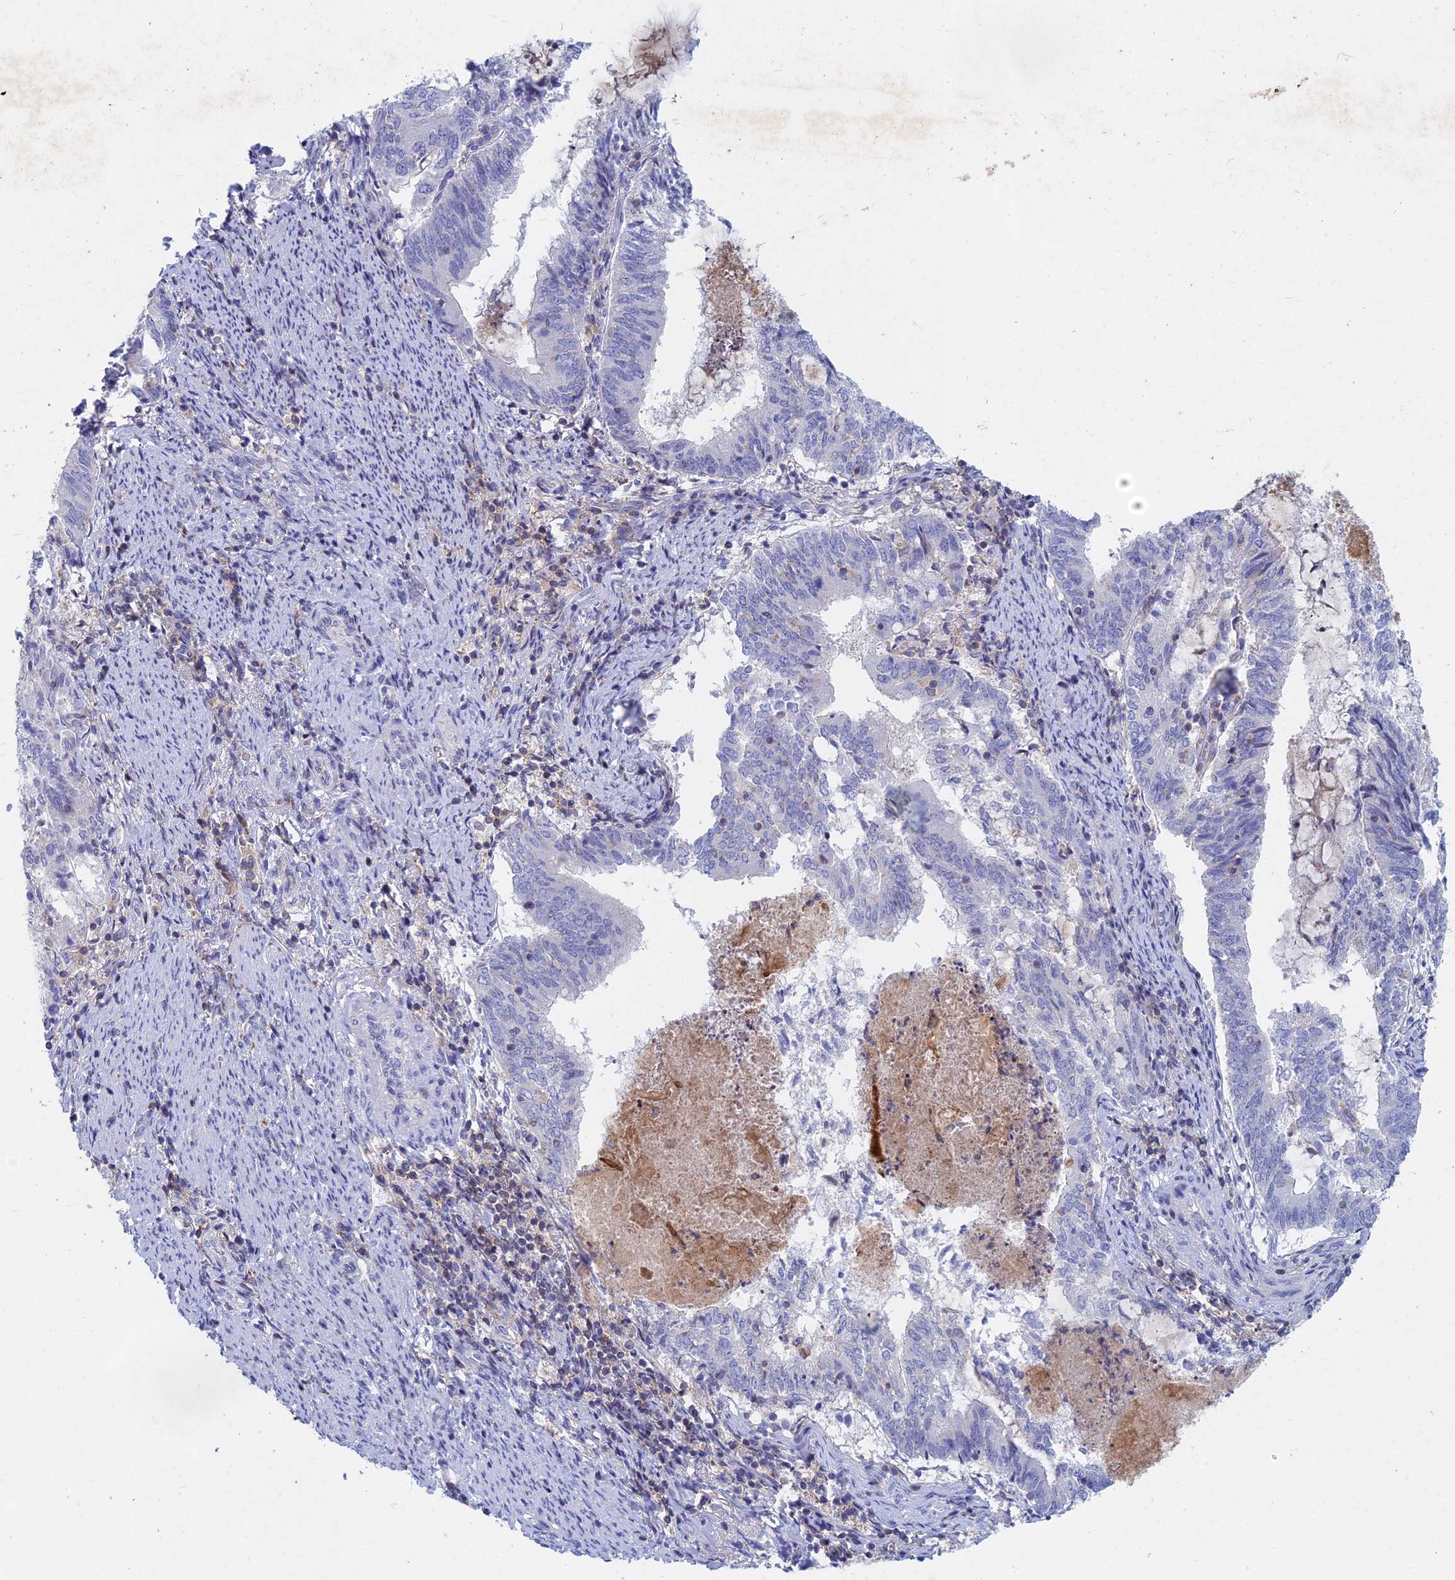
{"staining": {"intensity": "negative", "quantity": "none", "location": "none"}, "tissue": "endometrial cancer", "cell_type": "Tumor cells", "image_type": "cancer", "snomed": [{"axis": "morphology", "description": "Adenocarcinoma, NOS"}, {"axis": "topography", "description": "Endometrium"}], "caption": "There is no significant staining in tumor cells of adenocarcinoma (endometrial).", "gene": "ACP7", "patient": {"sex": "female", "age": 80}}